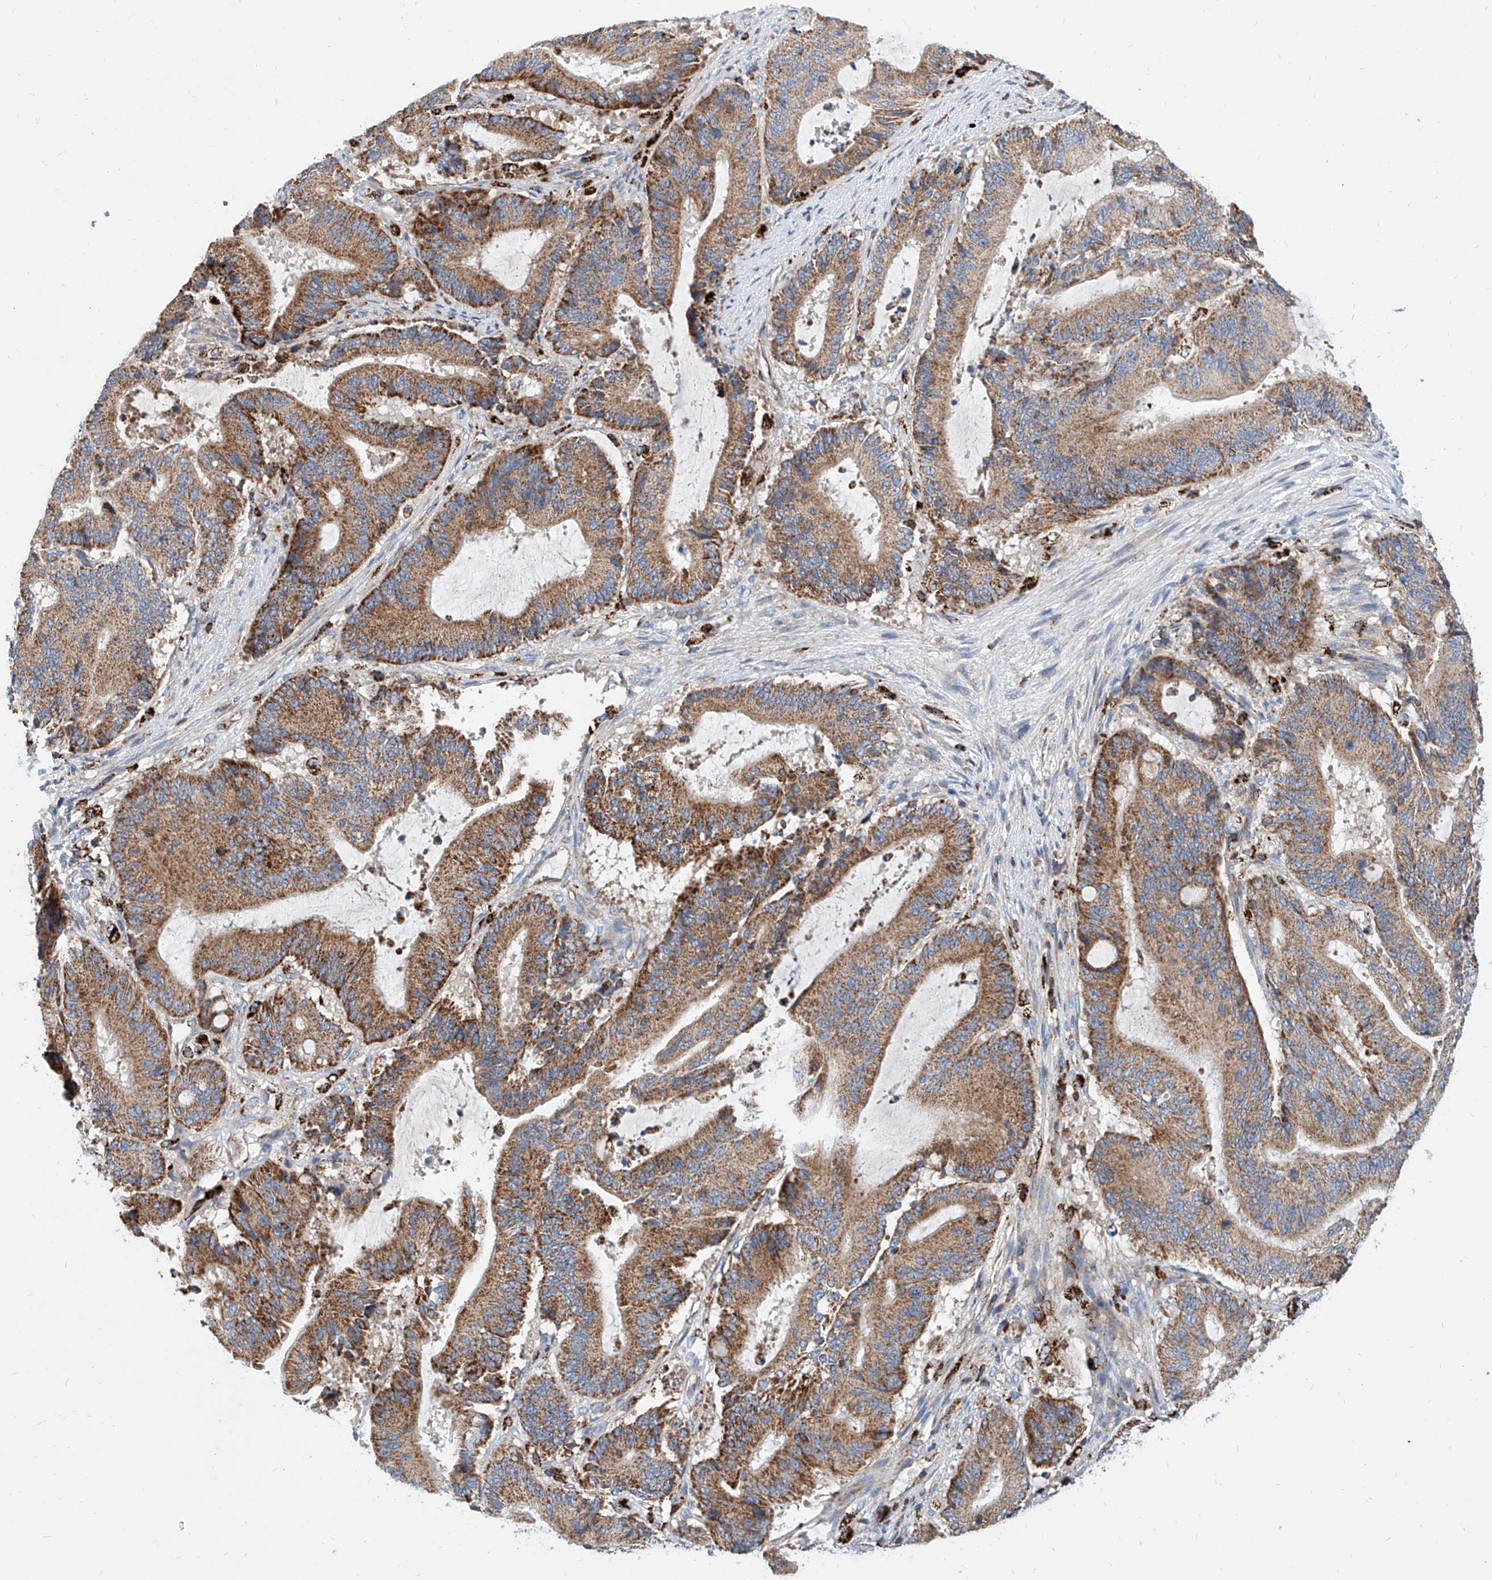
{"staining": {"intensity": "strong", "quantity": ">75%", "location": "cytoplasmic/membranous"}, "tissue": "liver cancer", "cell_type": "Tumor cells", "image_type": "cancer", "snomed": [{"axis": "morphology", "description": "Normal tissue, NOS"}, {"axis": "morphology", "description": "Cholangiocarcinoma"}, {"axis": "topography", "description": "Liver"}, {"axis": "topography", "description": "Peripheral nerve tissue"}], "caption": "The immunohistochemical stain highlights strong cytoplasmic/membranous expression in tumor cells of liver cancer (cholangiocarcinoma) tissue.", "gene": "CPNE5", "patient": {"sex": "female", "age": 73}}